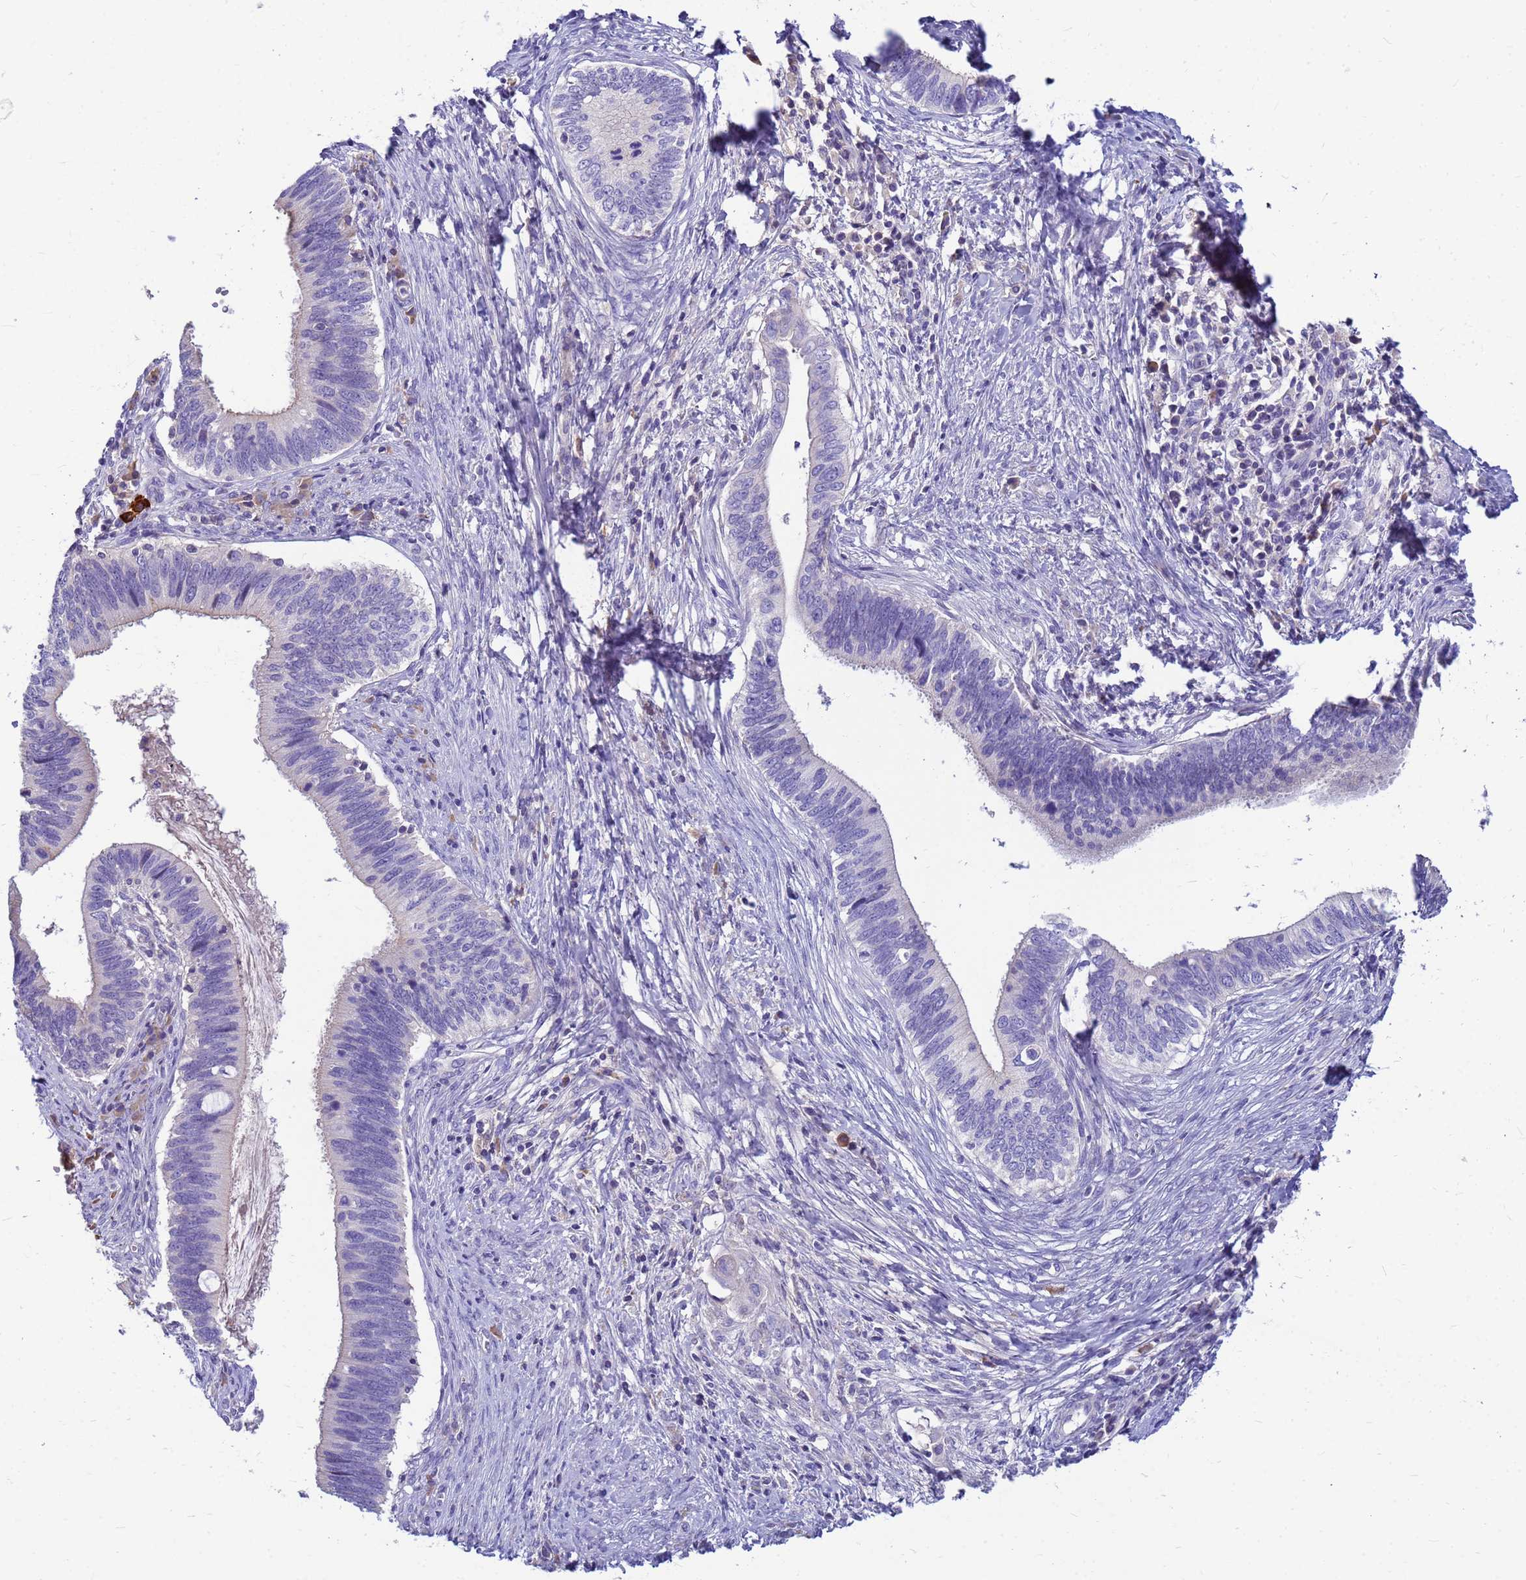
{"staining": {"intensity": "negative", "quantity": "none", "location": "none"}, "tissue": "cervical cancer", "cell_type": "Tumor cells", "image_type": "cancer", "snomed": [{"axis": "morphology", "description": "Adenocarcinoma, NOS"}, {"axis": "topography", "description": "Cervix"}], "caption": "Immunohistochemistry (IHC) of cervical adenocarcinoma shows no positivity in tumor cells.", "gene": "DPRX", "patient": {"sex": "female", "age": 42}}